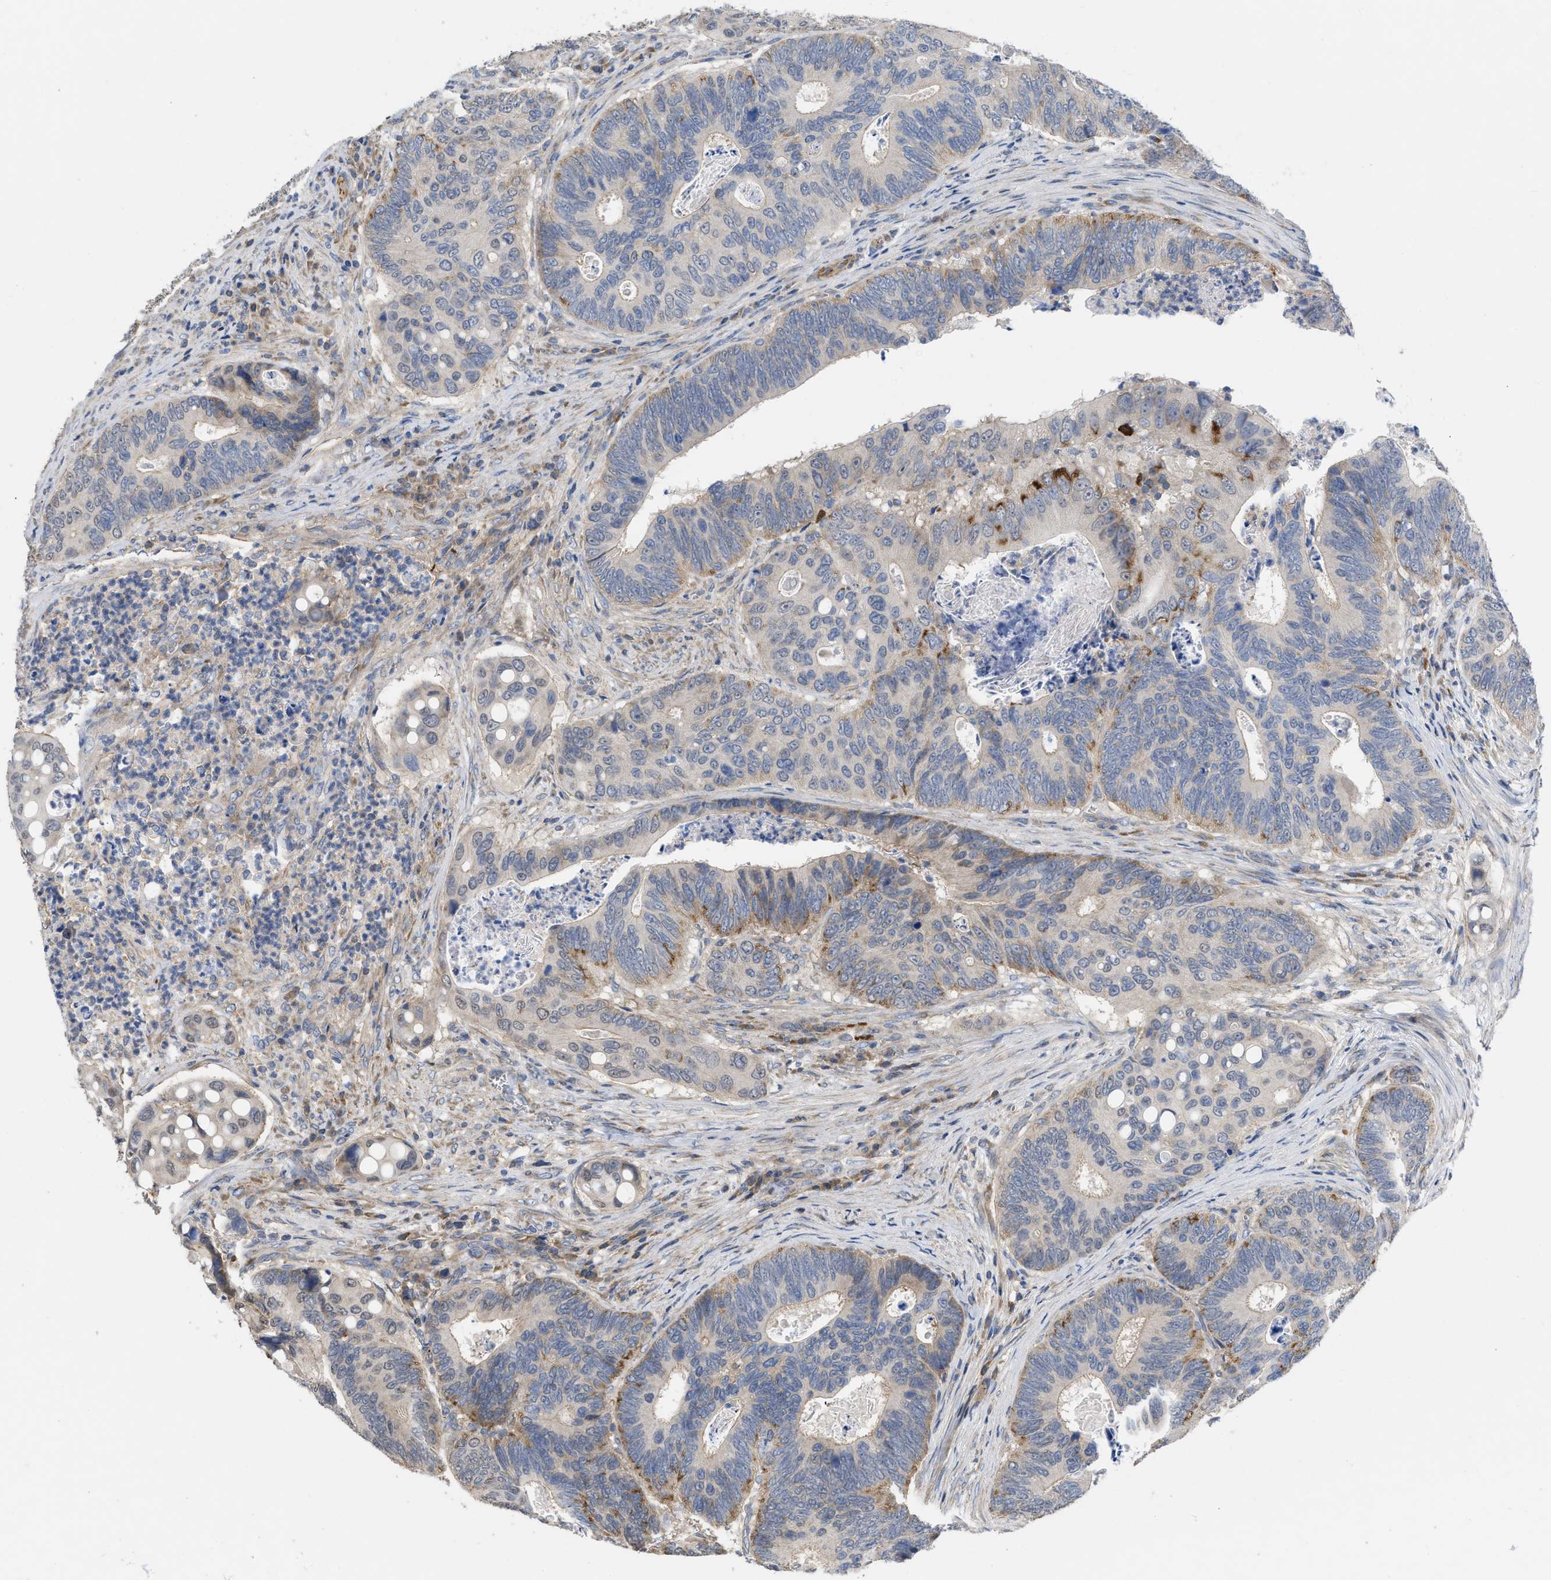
{"staining": {"intensity": "moderate", "quantity": "<25%", "location": "cytoplasmic/membranous"}, "tissue": "colorectal cancer", "cell_type": "Tumor cells", "image_type": "cancer", "snomed": [{"axis": "morphology", "description": "Inflammation, NOS"}, {"axis": "morphology", "description": "Adenocarcinoma, NOS"}, {"axis": "topography", "description": "Colon"}], "caption": "This is an image of IHC staining of adenocarcinoma (colorectal), which shows moderate staining in the cytoplasmic/membranous of tumor cells.", "gene": "TMEM131", "patient": {"sex": "male", "age": 72}}